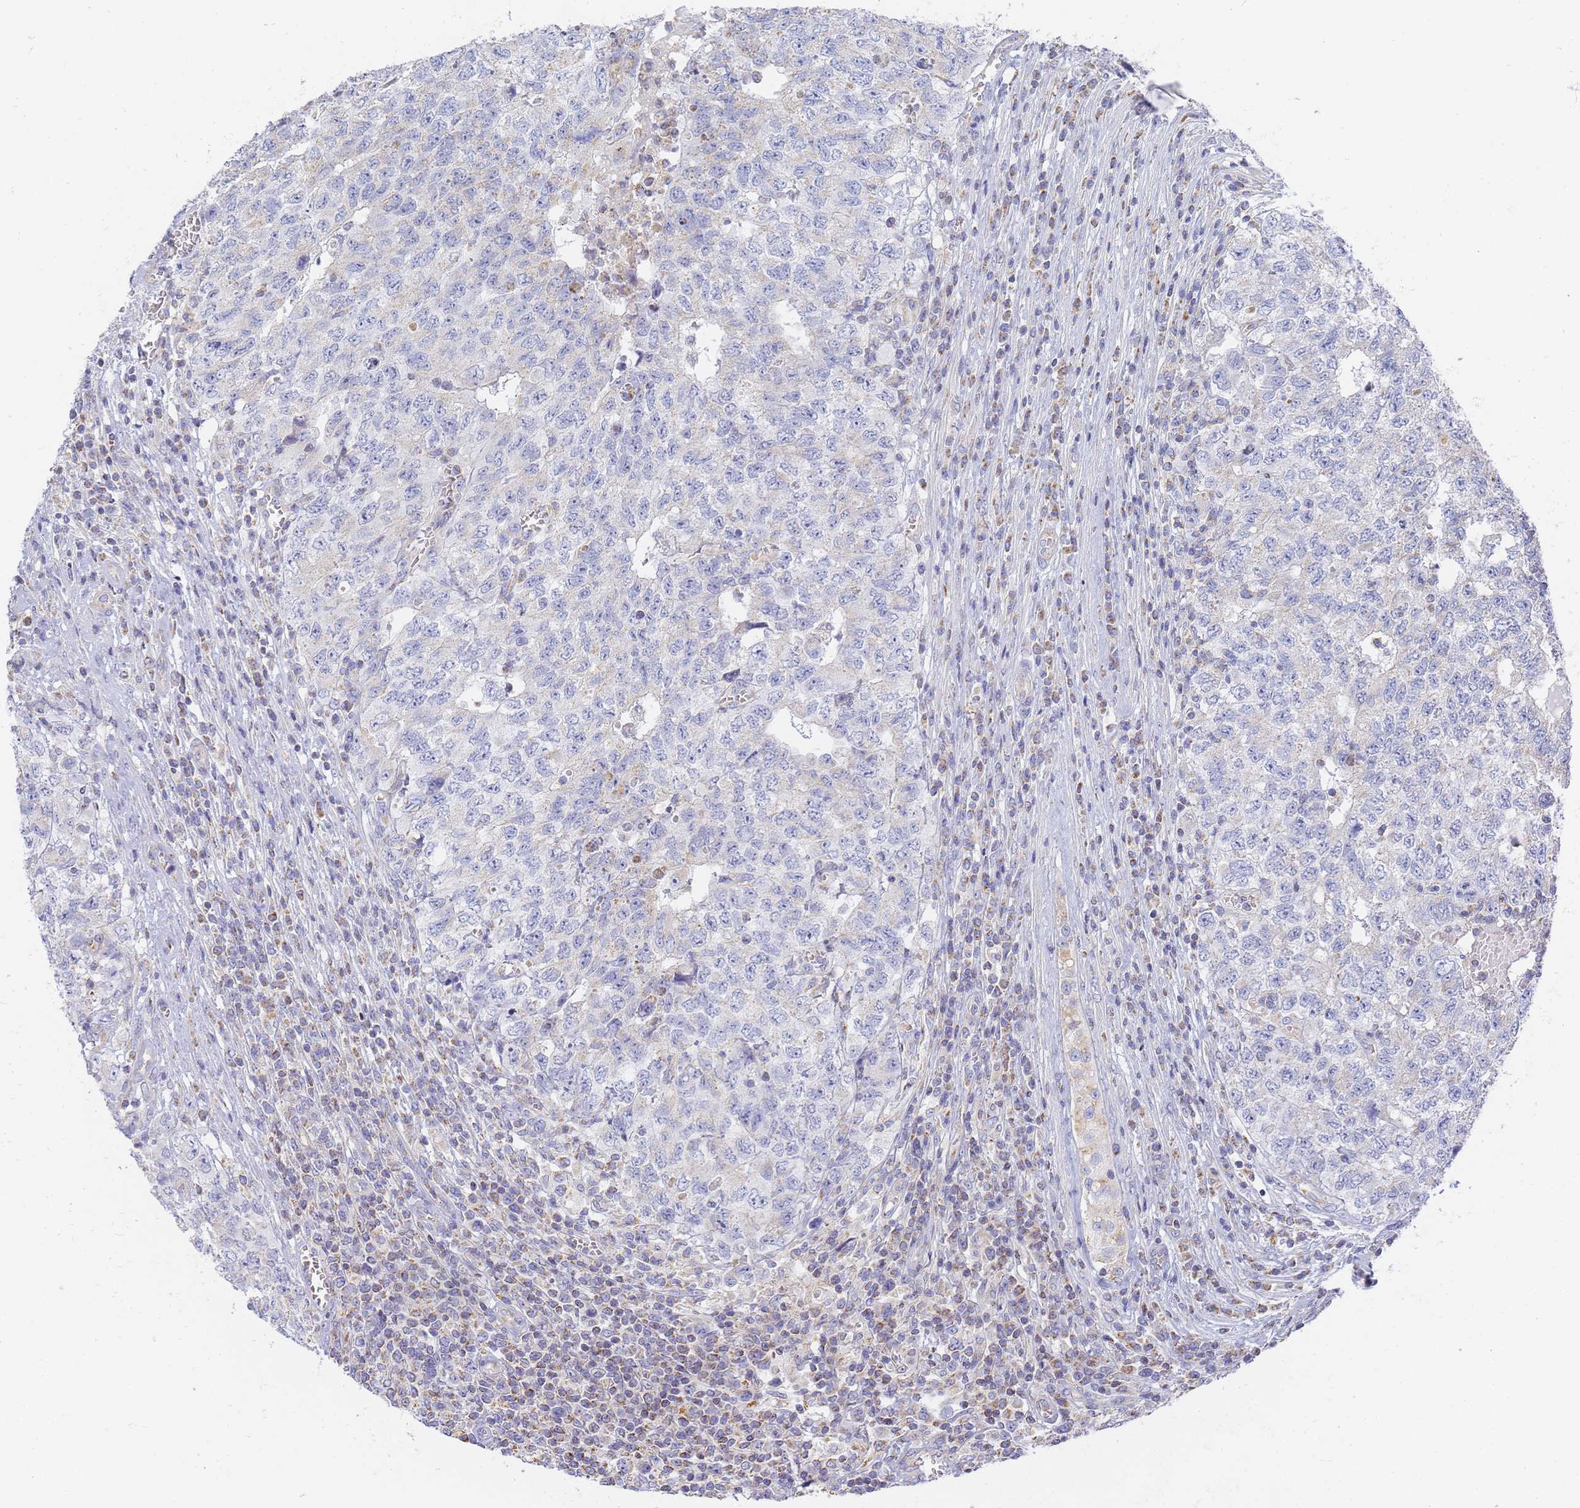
{"staining": {"intensity": "negative", "quantity": "none", "location": "none"}, "tissue": "testis cancer", "cell_type": "Tumor cells", "image_type": "cancer", "snomed": [{"axis": "morphology", "description": "Carcinoma, Embryonal, NOS"}, {"axis": "topography", "description": "Testis"}], "caption": "This is an IHC histopathology image of human testis cancer. There is no expression in tumor cells.", "gene": "UTP23", "patient": {"sex": "male", "age": 34}}